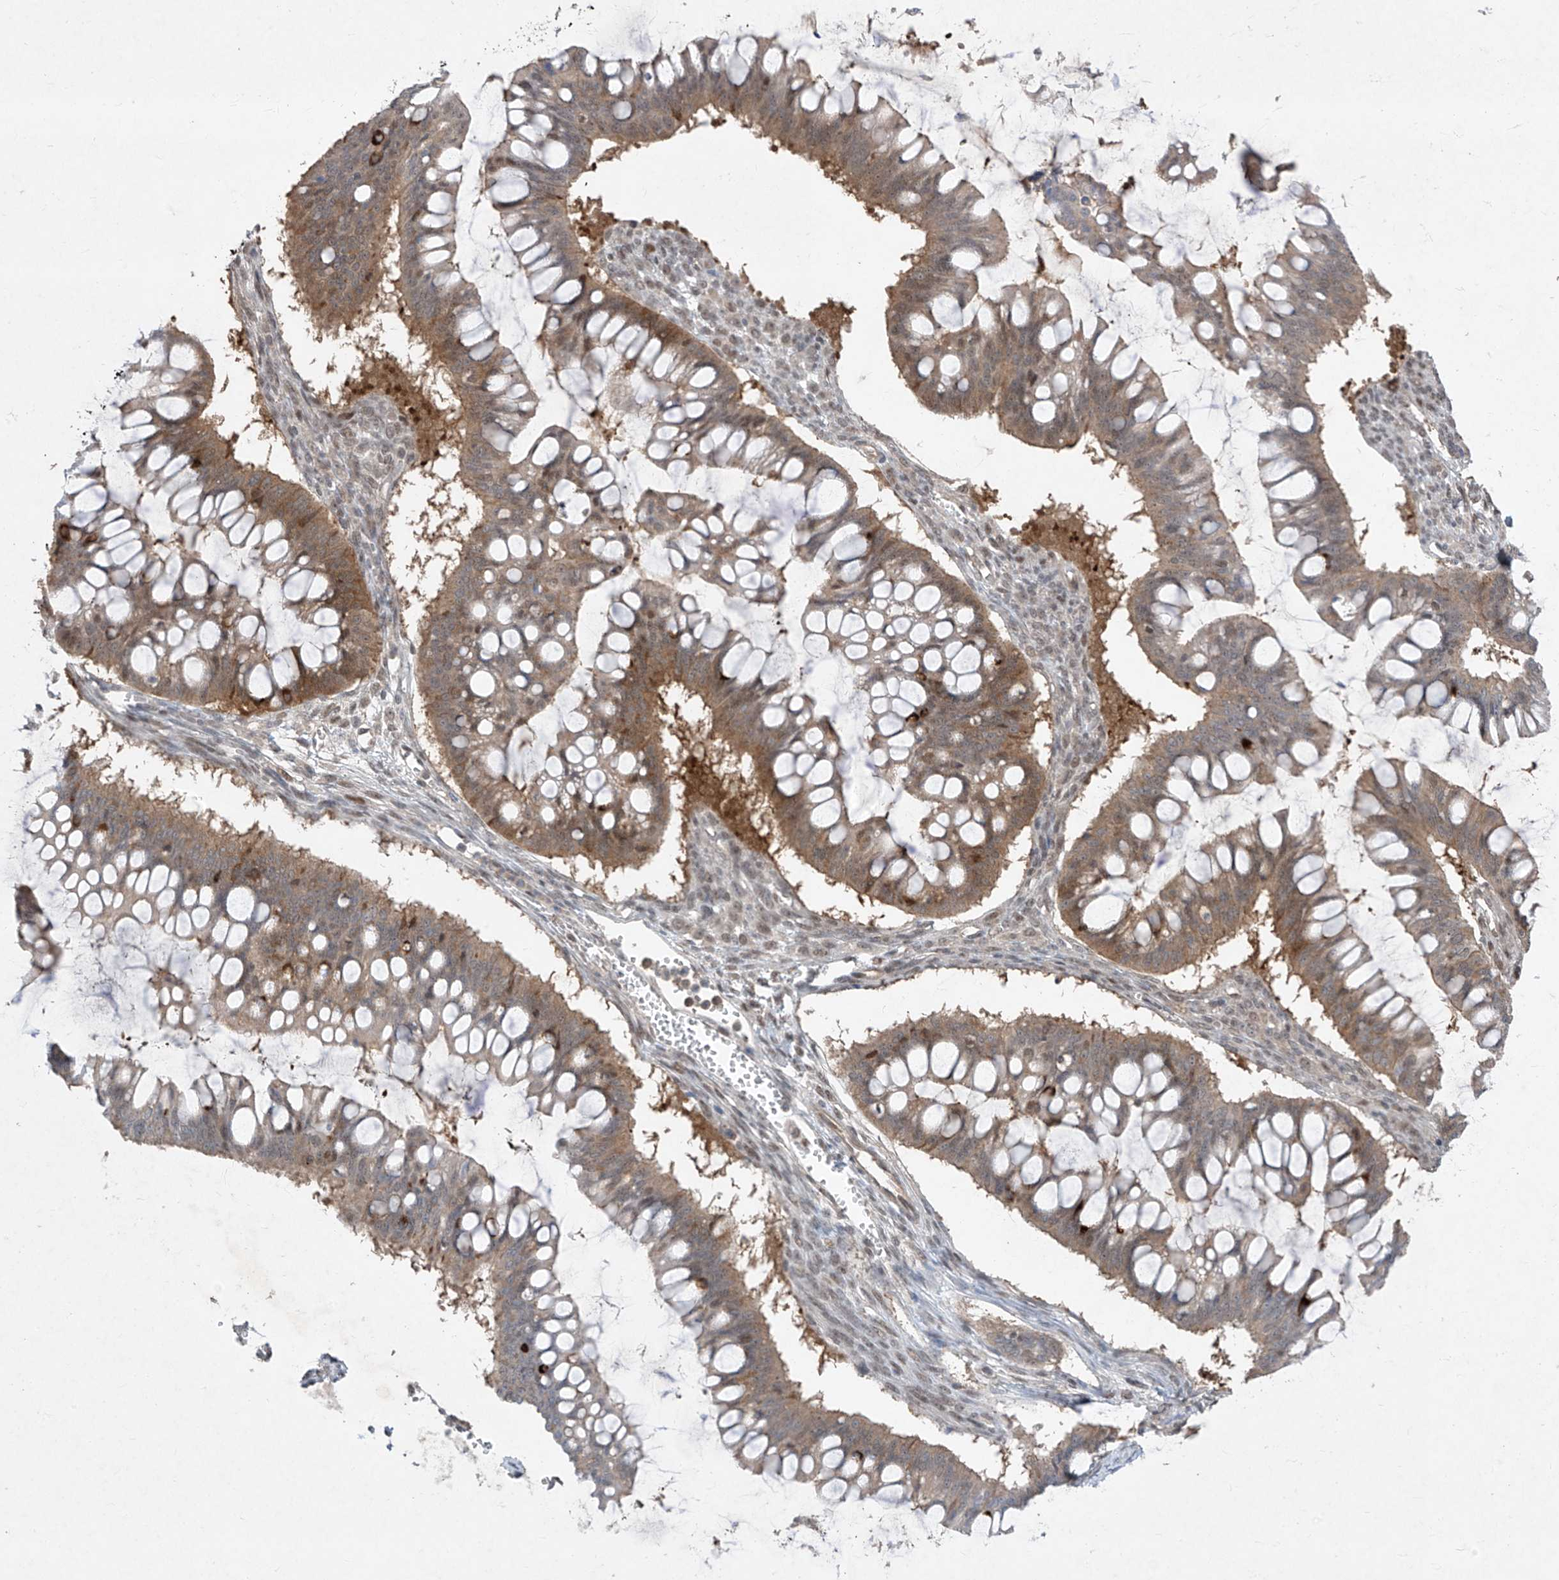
{"staining": {"intensity": "moderate", "quantity": ">75%", "location": "cytoplasmic/membranous"}, "tissue": "ovarian cancer", "cell_type": "Tumor cells", "image_type": "cancer", "snomed": [{"axis": "morphology", "description": "Cystadenocarcinoma, mucinous, NOS"}, {"axis": "topography", "description": "Ovary"}], "caption": "A brown stain labels moderate cytoplasmic/membranous positivity of a protein in ovarian mucinous cystadenocarcinoma tumor cells.", "gene": "ZNF358", "patient": {"sex": "female", "age": 73}}